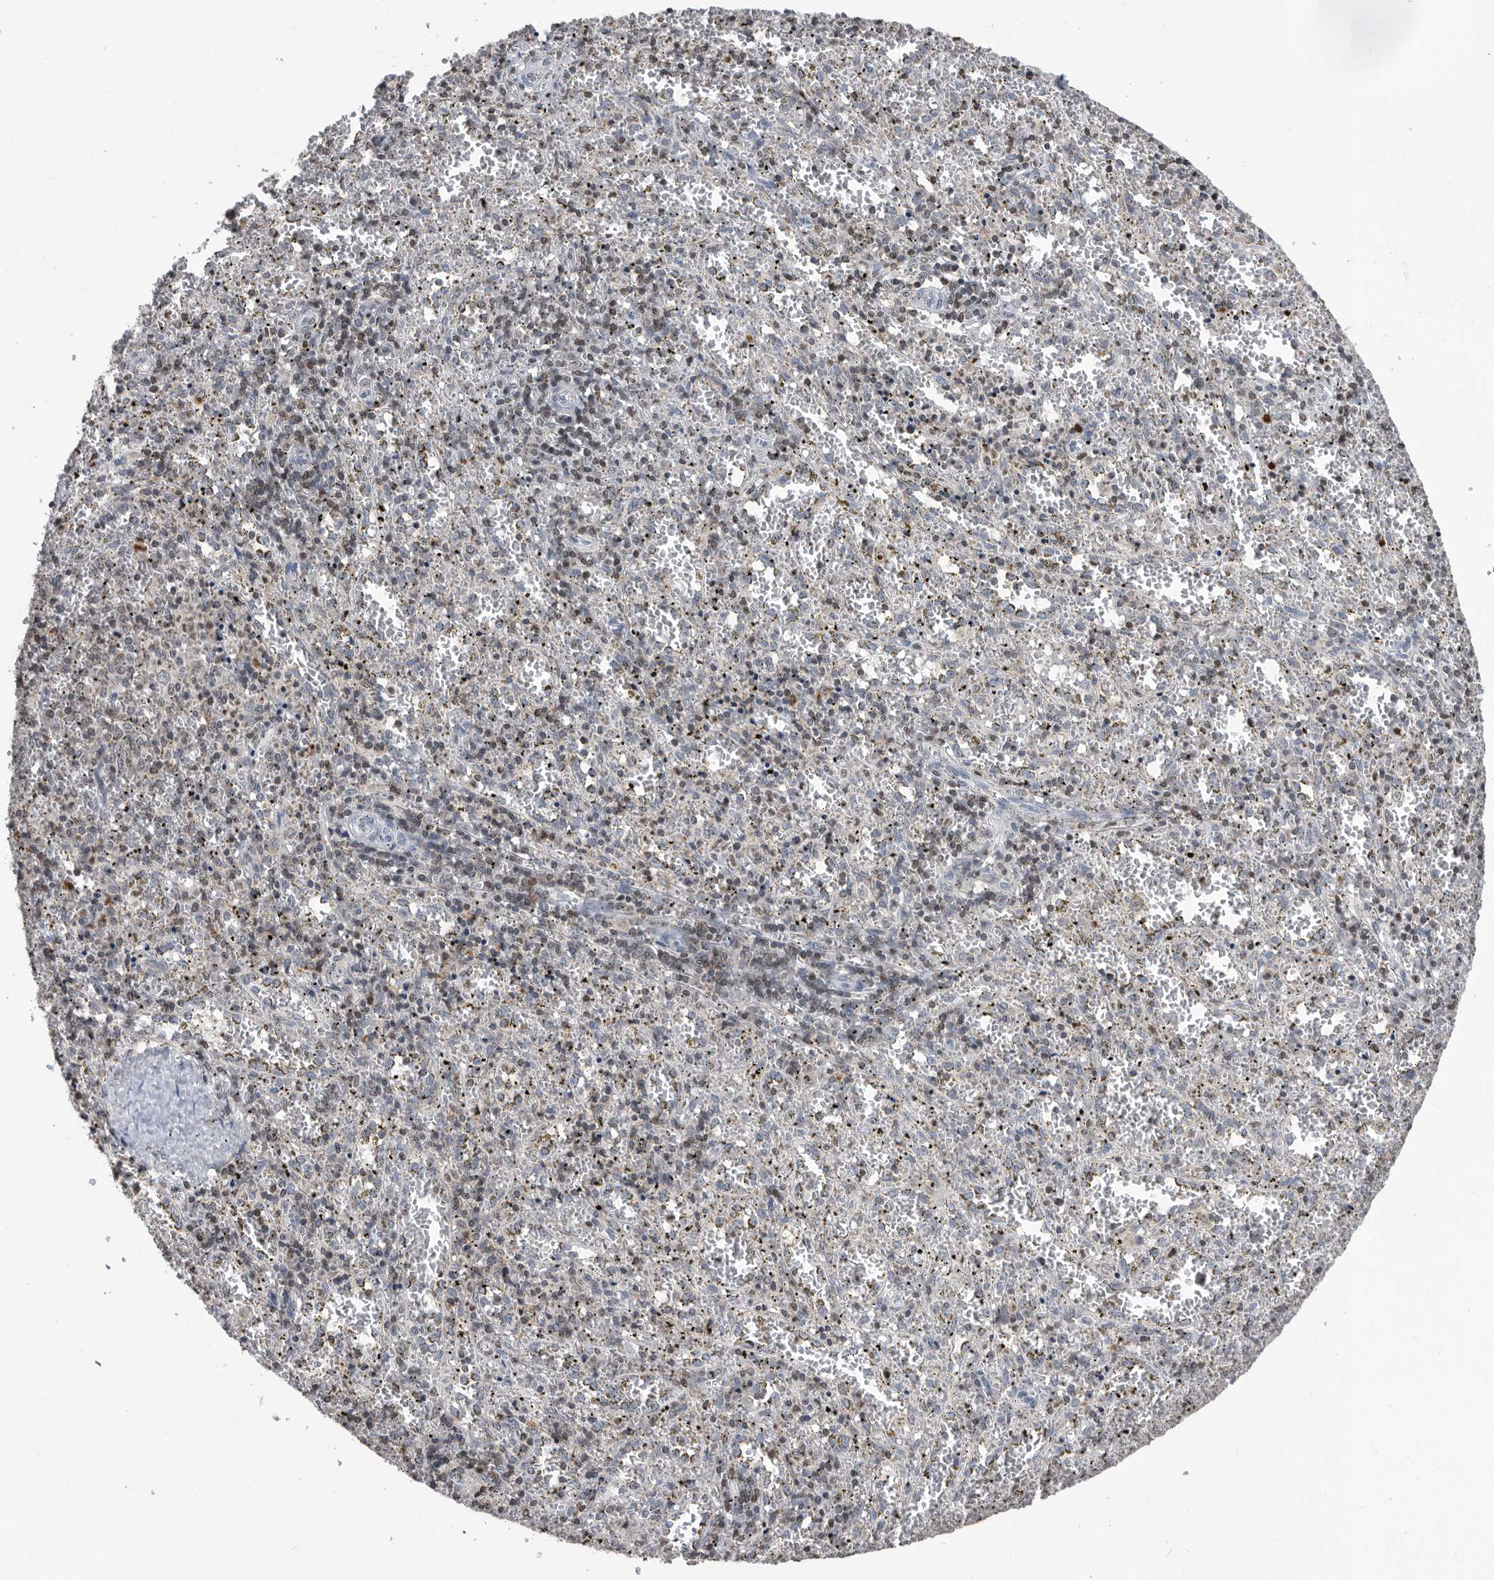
{"staining": {"intensity": "negative", "quantity": "none", "location": "none"}, "tissue": "spleen", "cell_type": "Cells in red pulp", "image_type": "normal", "snomed": [{"axis": "morphology", "description": "Normal tissue, NOS"}, {"axis": "topography", "description": "Spleen"}], "caption": "The micrograph reveals no significant positivity in cells in red pulp of spleen.", "gene": "TSTD1", "patient": {"sex": "male", "age": 11}}